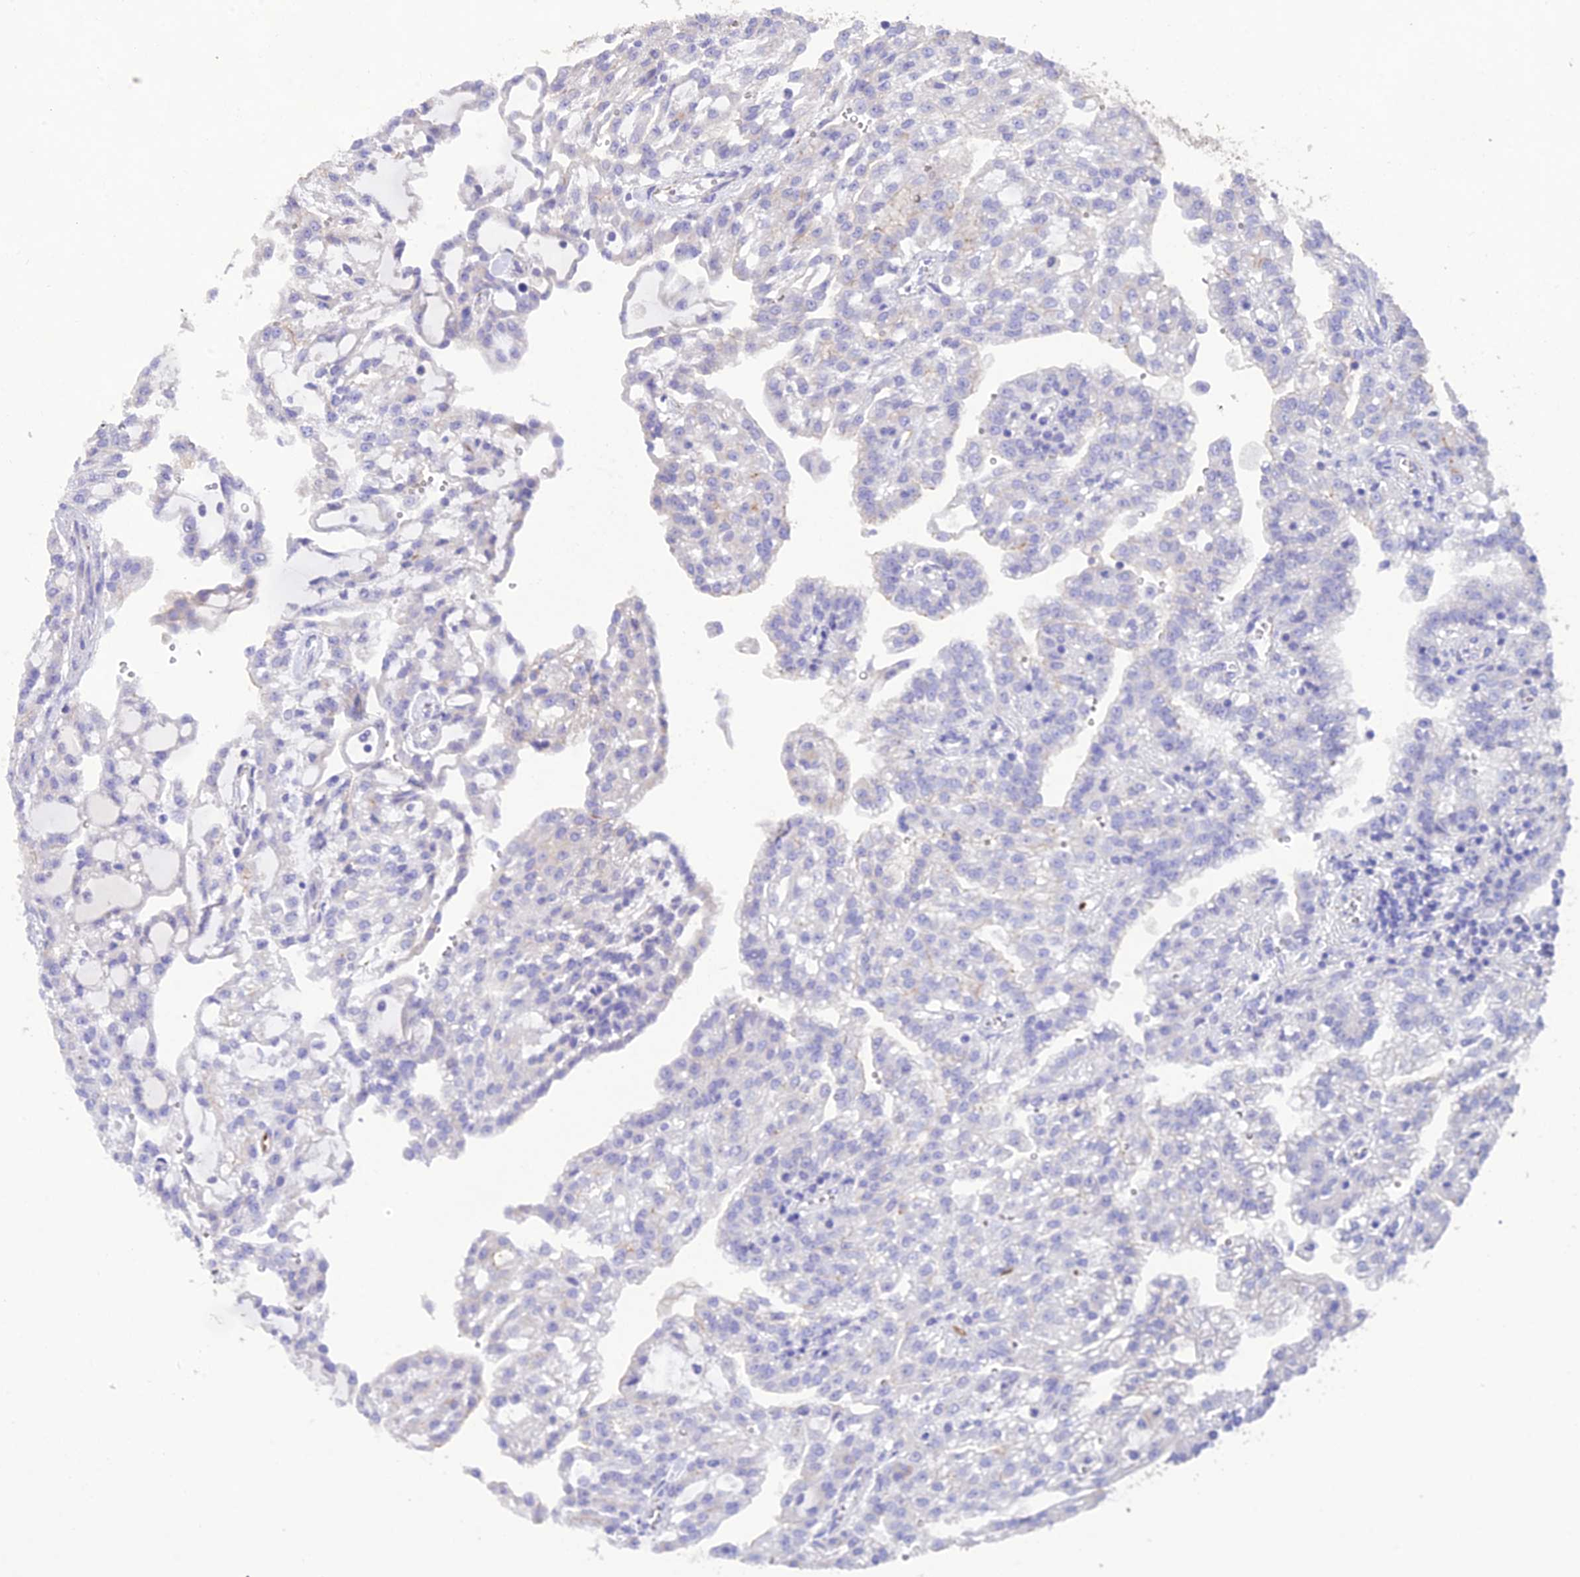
{"staining": {"intensity": "negative", "quantity": "none", "location": "none"}, "tissue": "renal cancer", "cell_type": "Tumor cells", "image_type": "cancer", "snomed": [{"axis": "morphology", "description": "Adenocarcinoma, NOS"}, {"axis": "topography", "description": "Kidney"}], "caption": "A micrograph of renal cancer (adenocarcinoma) stained for a protein shows no brown staining in tumor cells. Brightfield microscopy of immunohistochemistry stained with DAB (brown) and hematoxylin (blue), captured at high magnification.", "gene": "HSD17B2", "patient": {"sex": "male", "age": 63}}